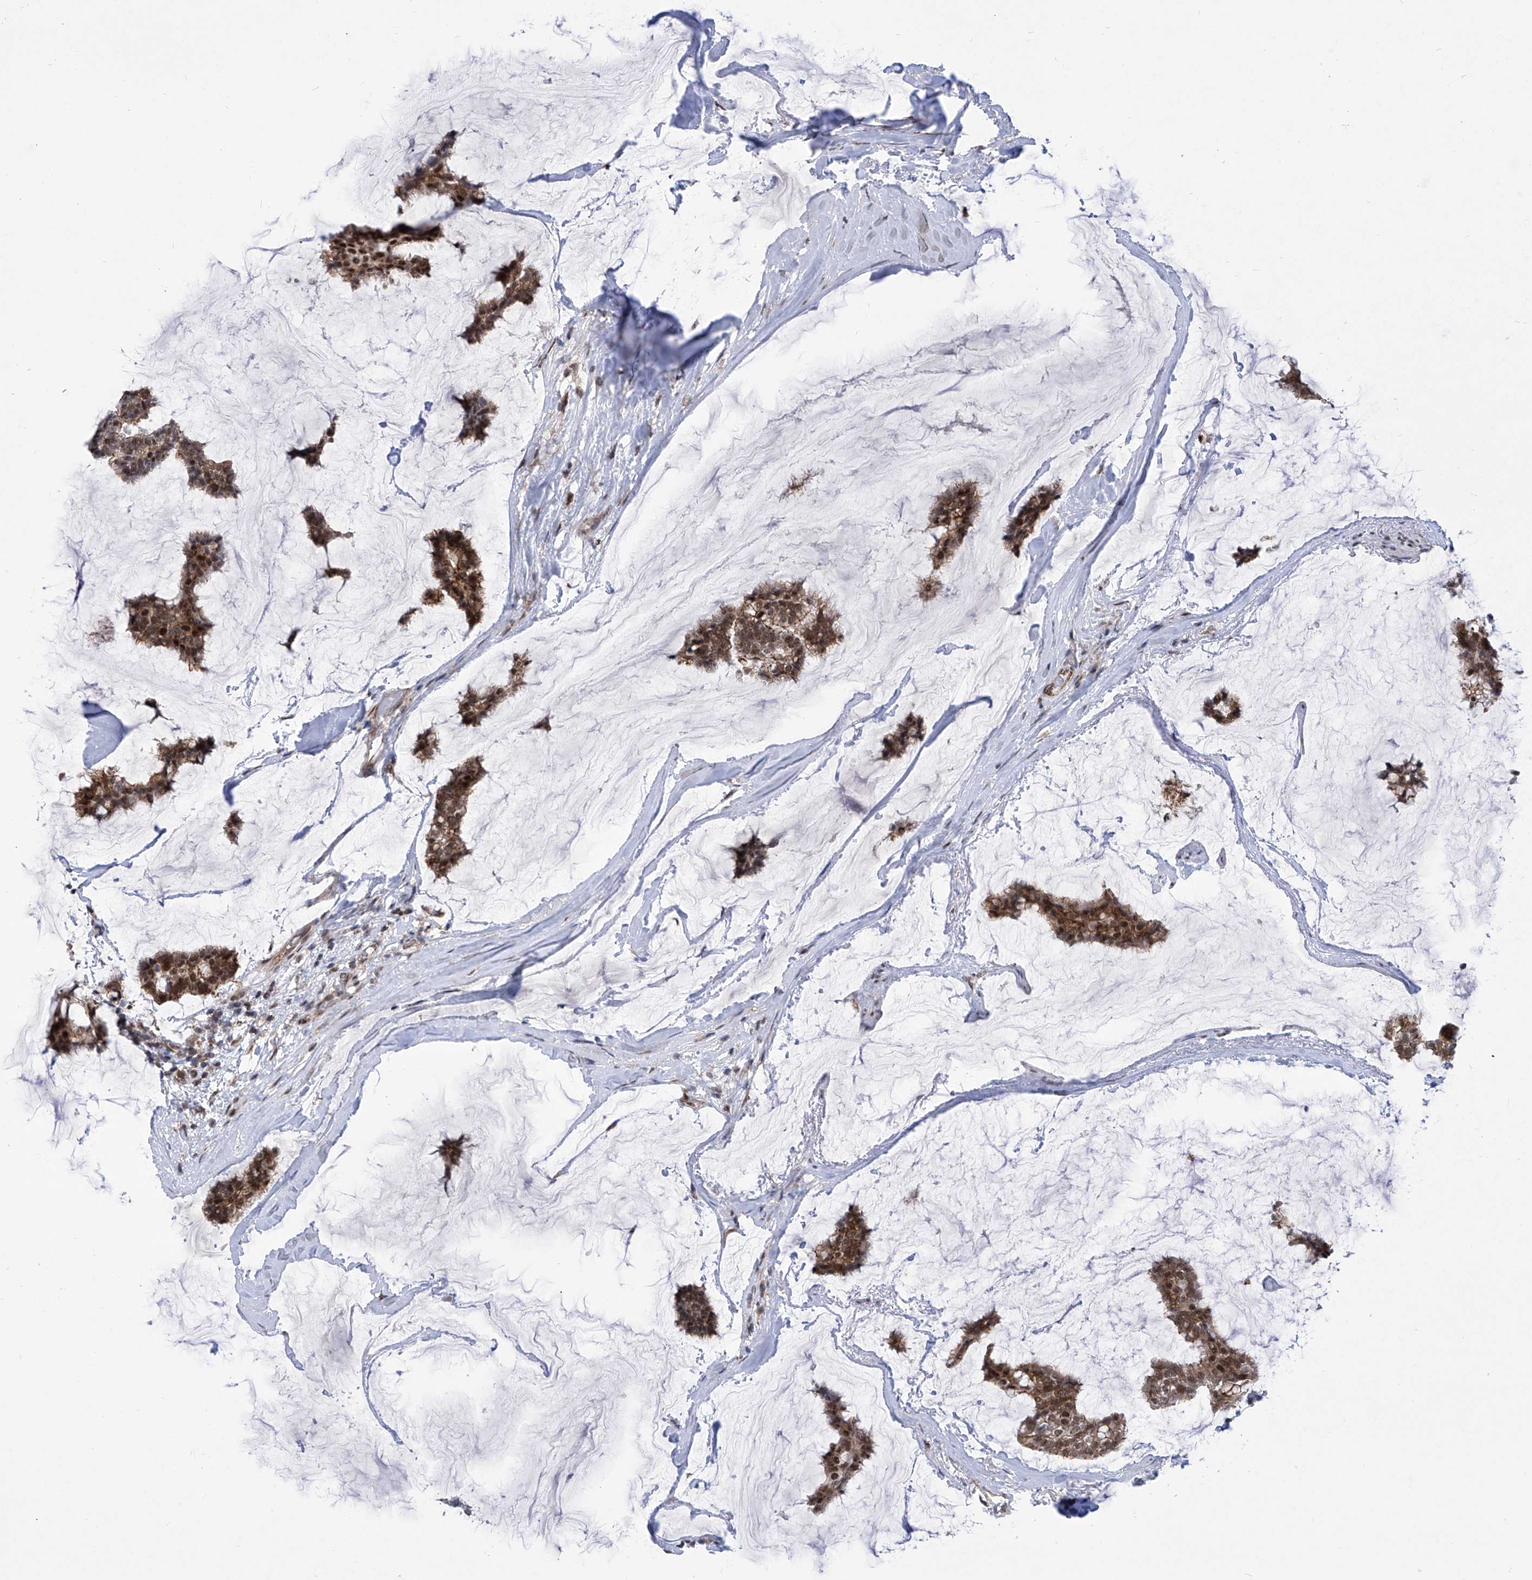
{"staining": {"intensity": "moderate", "quantity": ">75%", "location": "cytoplasmic/membranous,nuclear"}, "tissue": "breast cancer", "cell_type": "Tumor cells", "image_type": "cancer", "snomed": [{"axis": "morphology", "description": "Duct carcinoma"}, {"axis": "topography", "description": "Breast"}], "caption": "Immunohistochemical staining of human intraductal carcinoma (breast) displays medium levels of moderate cytoplasmic/membranous and nuclear expression in about >75% of tumor cells.", "gene": "CEP290", "patient": {"sex": "female", "age": 93}}